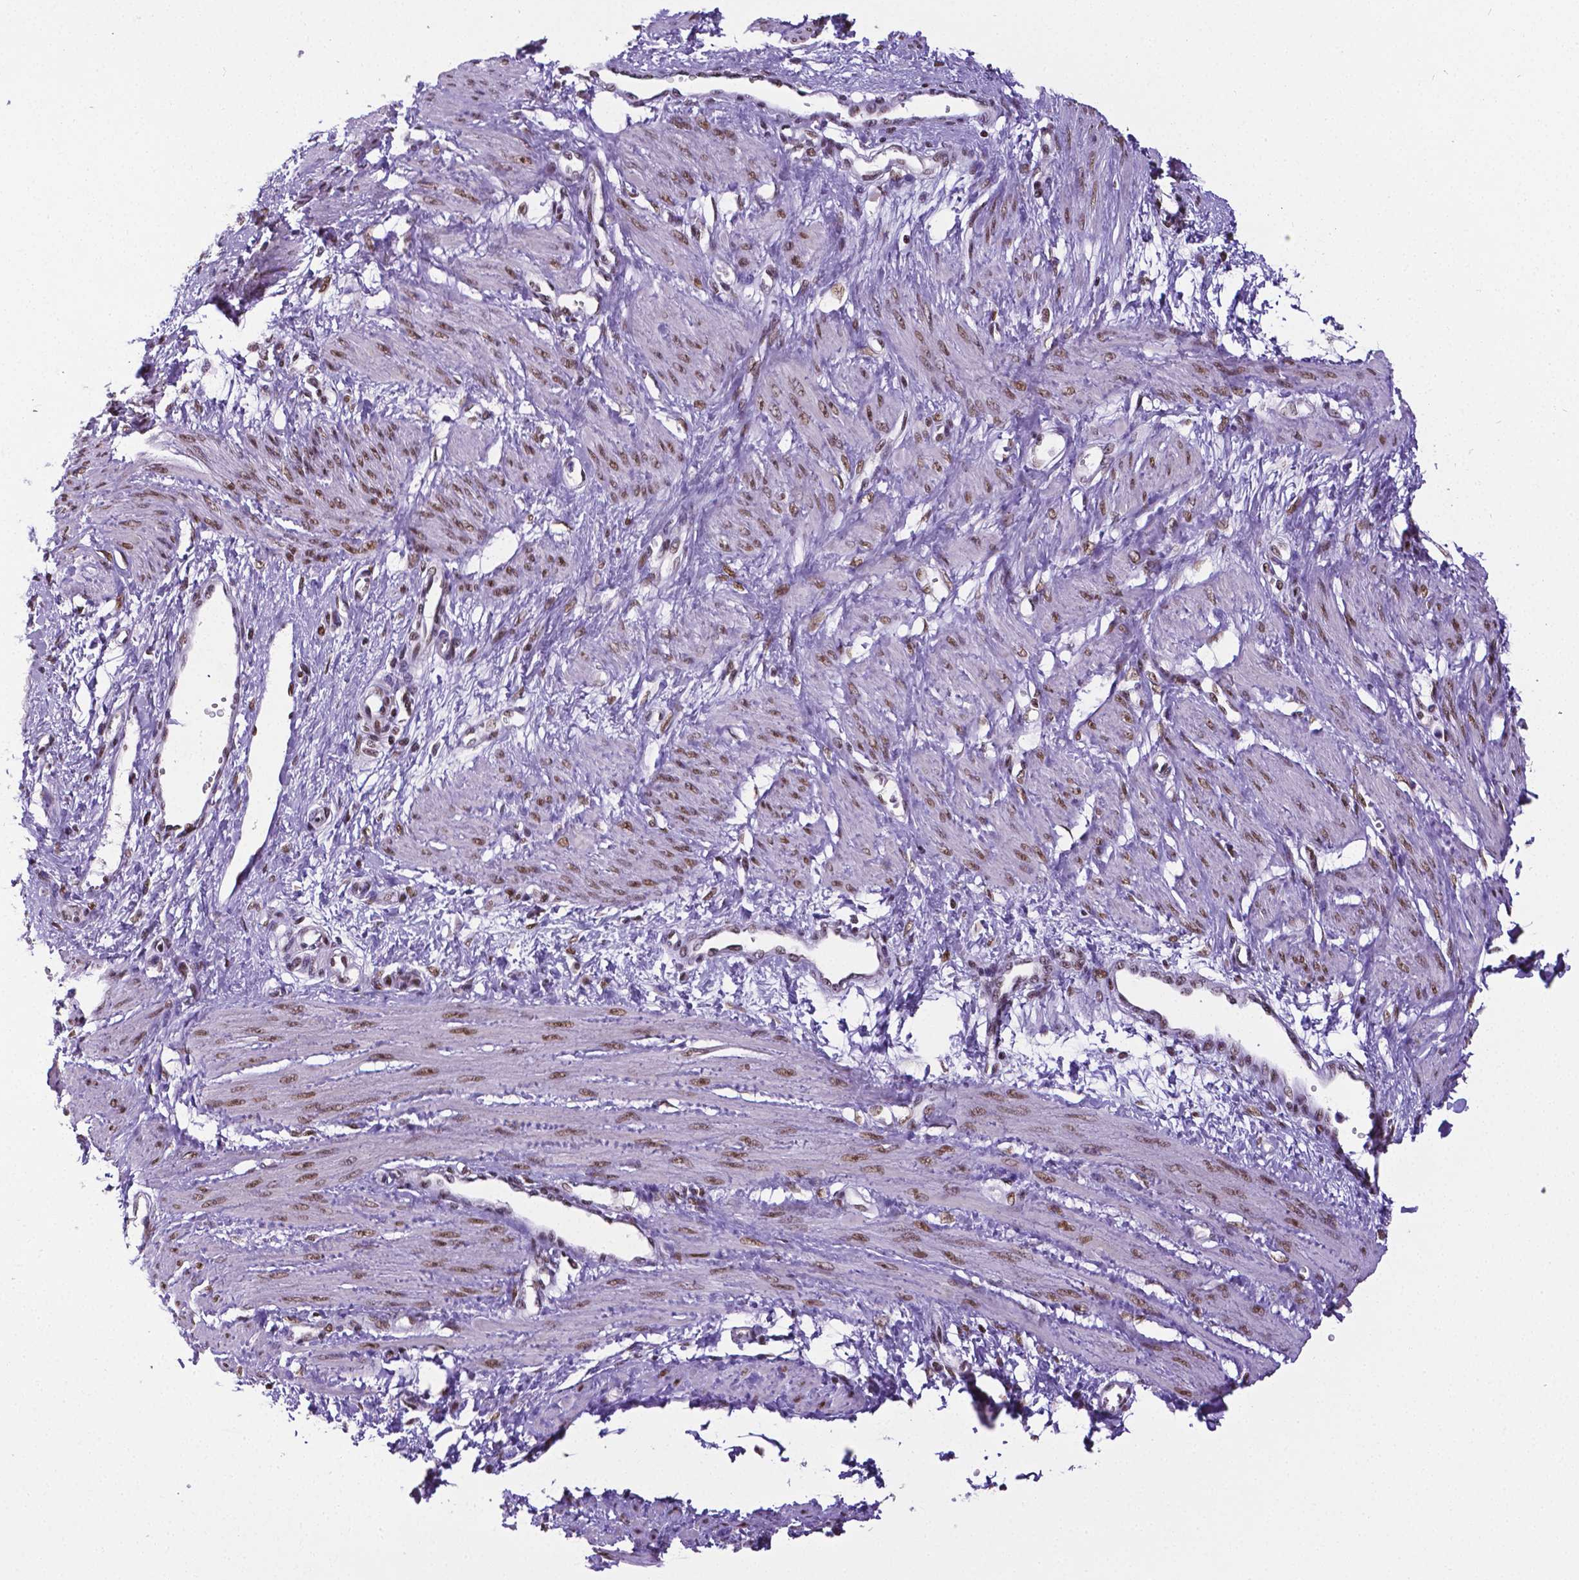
{"staining": {"intensity": "moderate", "quantity": ">75%", "location": "nuclear"}, "tissue": "smooth muscle", "cell_type": "Smooth muscle cells", "image_type": "normal", "snomed": [{"axis": "morphology", "description": "Normal tissue, NOS"}, {"axis": "topography", "description": "Smooth muscle"}, {"axis": "topography", "description": "Uterus"}], "caption": "Human smooth muscle stained with a brown dye demonstrates moderate nuclear positive expression in approximately >75% of smooth muscle cells.", "gene": "REST", "patient": {"sex": "female", "age": 39}}